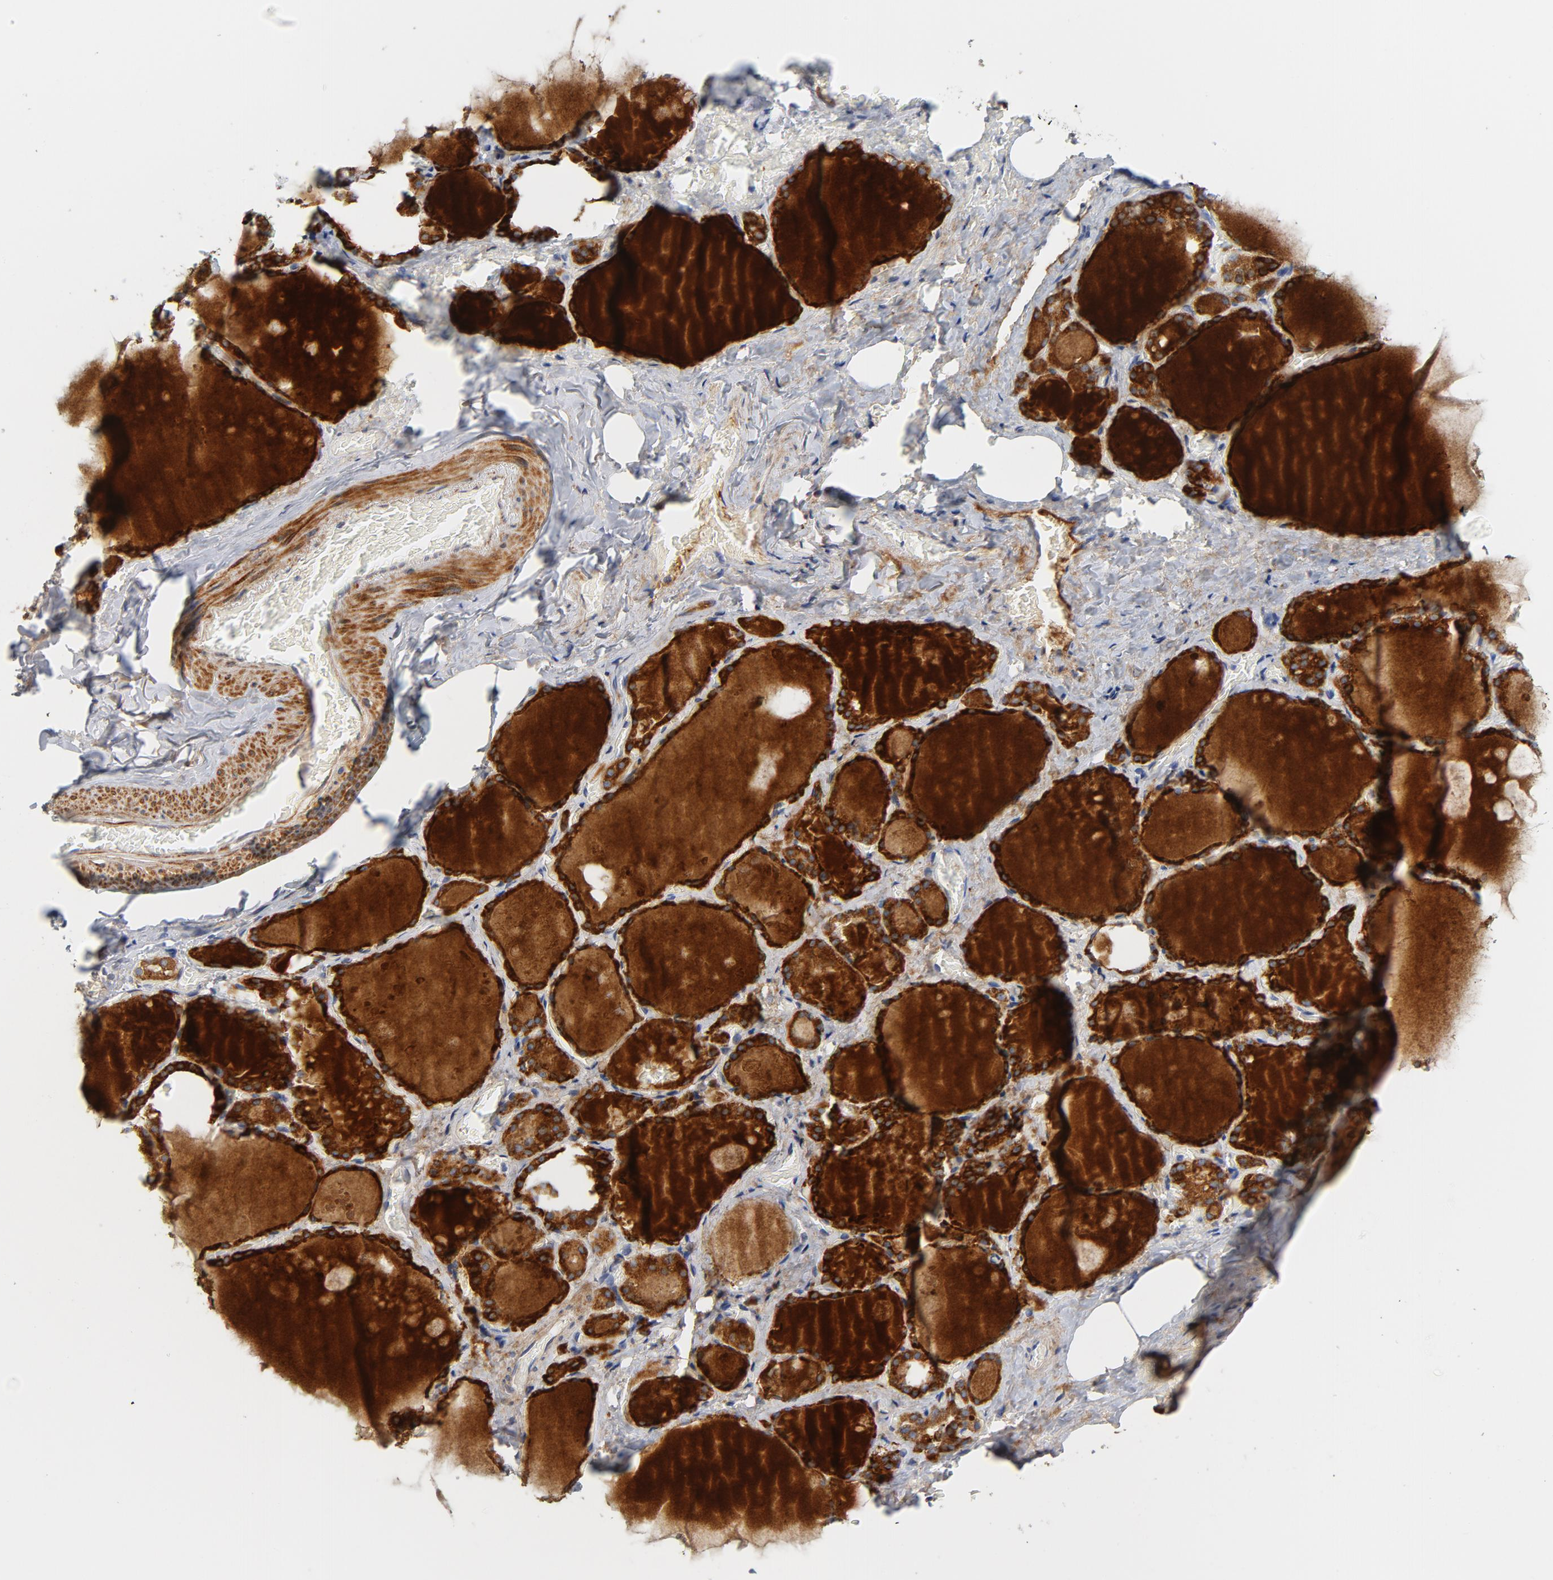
{"staining": {"intensity": "strong", "quantity": ">75%", "location": "cytoplasmic/membranous"}, "tissue": "thyroid gland", "cell_type": "Glandular cells", "image_type": "normal", "snomed": [{"axis": "morphology", "description": "Normal tissue, NOS"}, {"axis": "topography", "description": "Thyroid gland"}], "caption": "IHC of normal human thyroid gland demonstrates high levels of strong cytoplasmic/membranous staining in approximately >75% of glandular cells.", "gene": "RAPGEF3", "patient": {"sex": "male", "age": 61}}